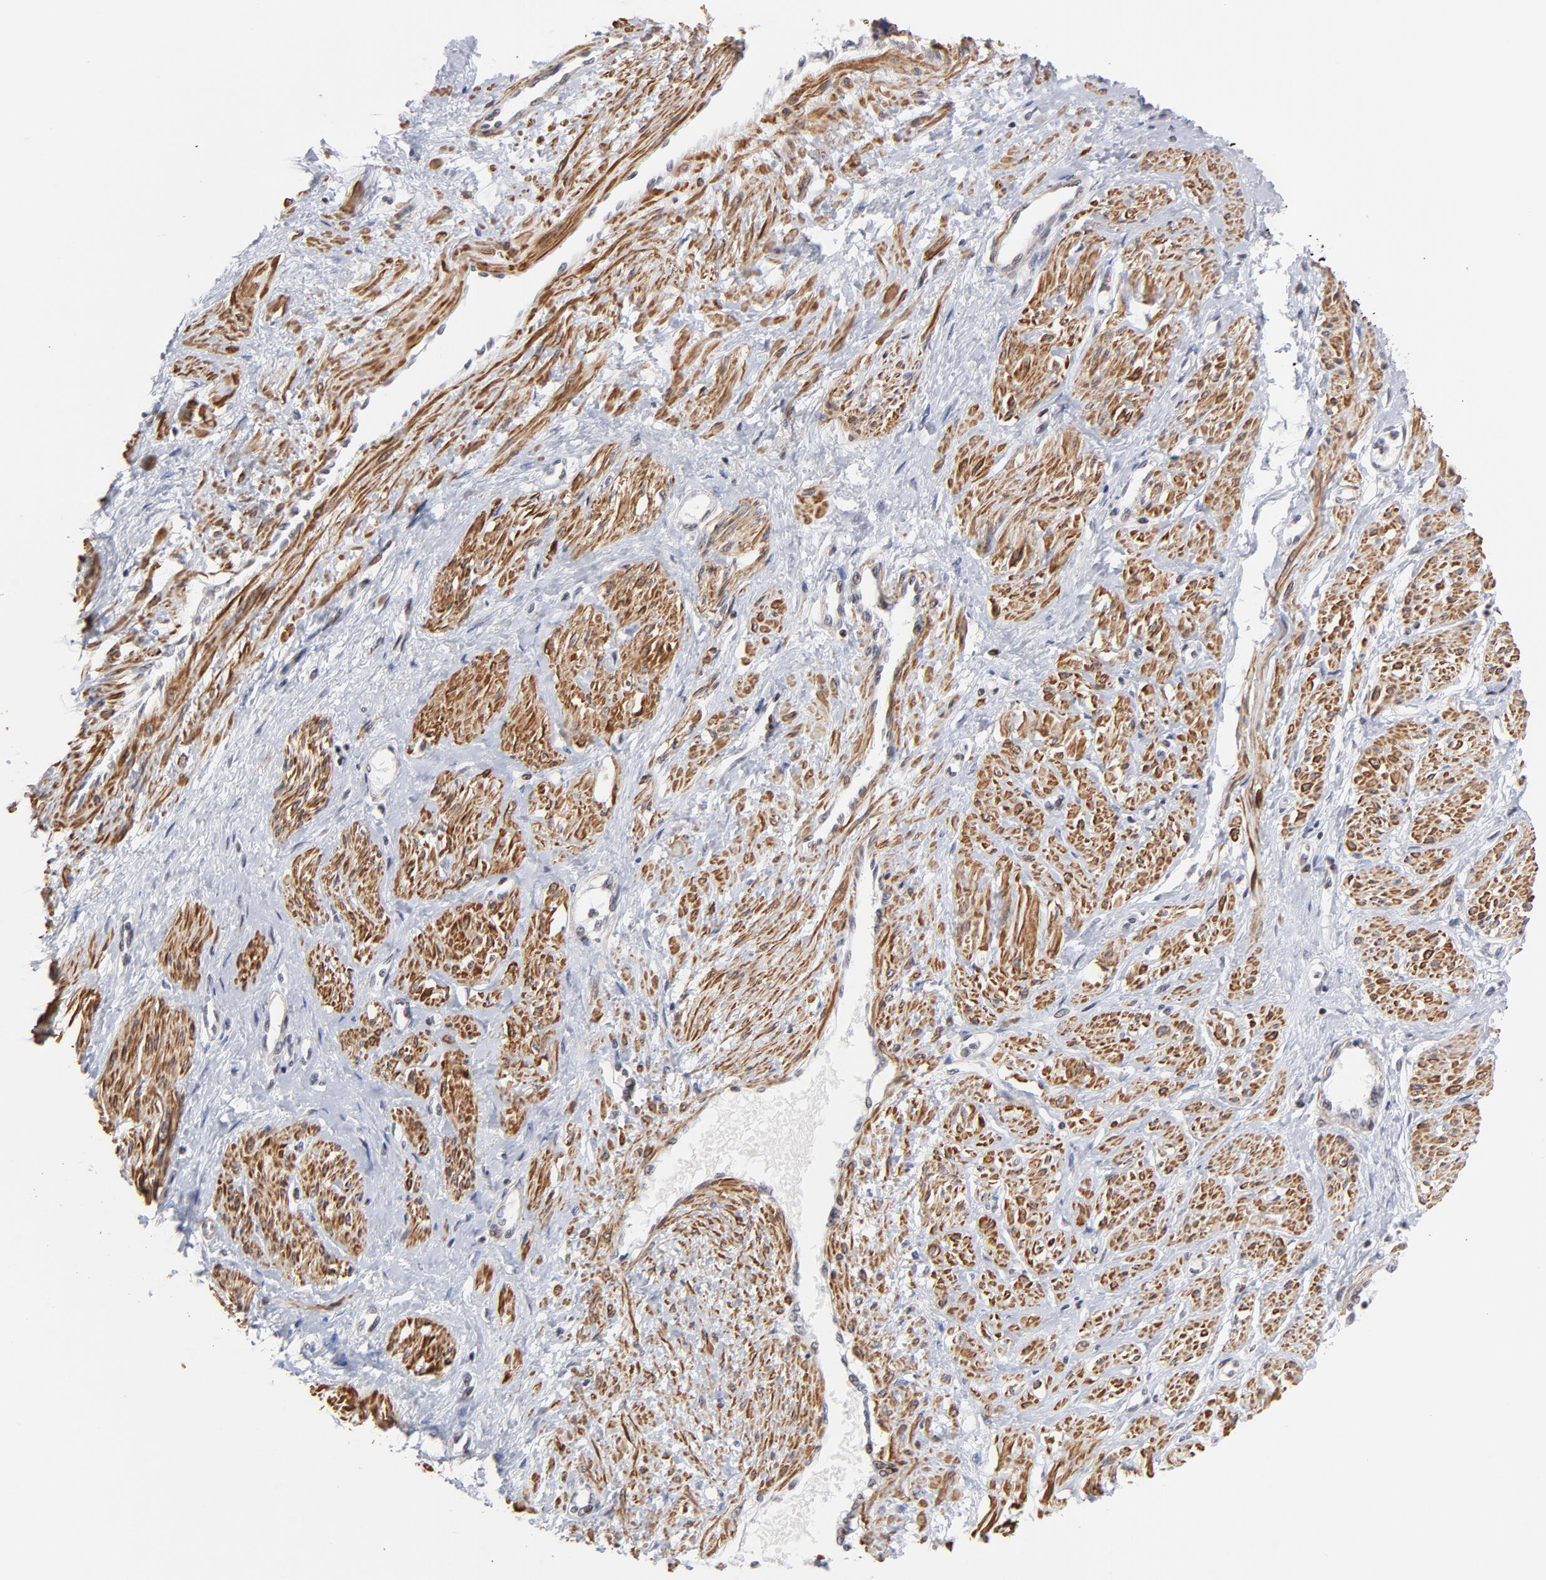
{"staining": {"intensity": "strong", "quantity": ">75%", "location": "cytoplasmic/membranous"}, "tissue": "smooth muscle", "cell_type": "Smooth muscle cells", "image_type": "normal", "snomed": [{"axis": "morphology", "description": "Normal tissue, NOS"}, {"axis": "topography", "description": "Smooth muscle"}, {"axis": "topography", "description": "Uterus"}], "caption": "Protein staining demonstrates strong cytoplasmic/membranous expression in about >75% of smooth muscle cells in benign smooth muscle. (DAB IHC, brown staining for protein, blue staining for nuclei).", "gene": "CTCF", "patient": {"sex": "female", "age": 39}}